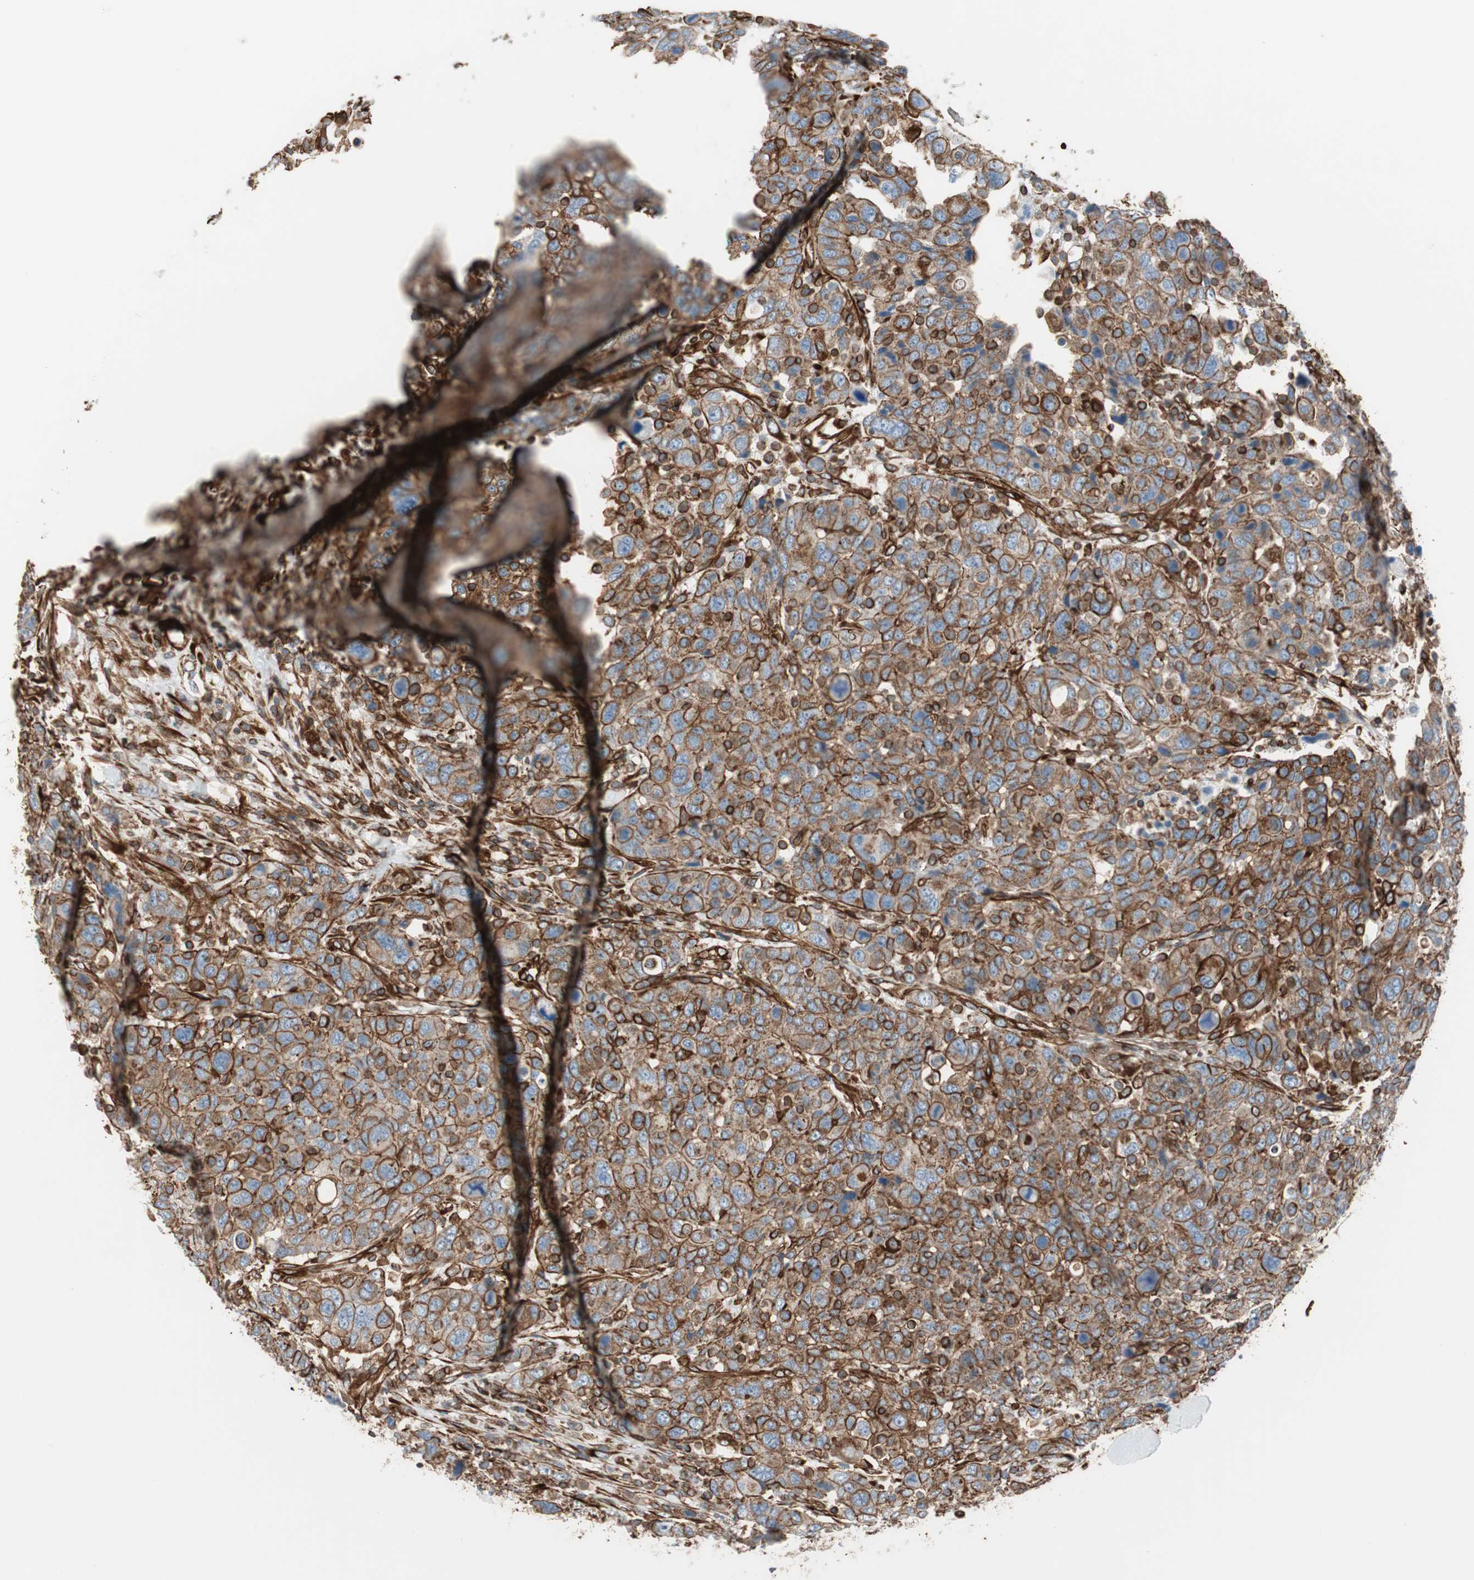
{"staining": {"intensity": "strong", "quantity": ">75%", "location": "cytoplasmic/membranous"}, "tissue": "breast cancer", "cell_type": "Tumor cells", "image_type": "cancer", "snomed": [{"axis": "morphology", "description": "Duct carcinoma"}, {"axis": "topography", "description": "Breast"}], "caption": "A high amount of strong cytoplasmic/membranous positivity is appreciated in approximately >75% of tumor cells in breast cancer (invasive ductal carcinoma) tissue. (DAB (3,3'-diaminobenzidine) IHC, brown staining for protein, blue staining for nuclei).", "gene": "TCTA", "patient": {"sex": "female", "age": 37}}